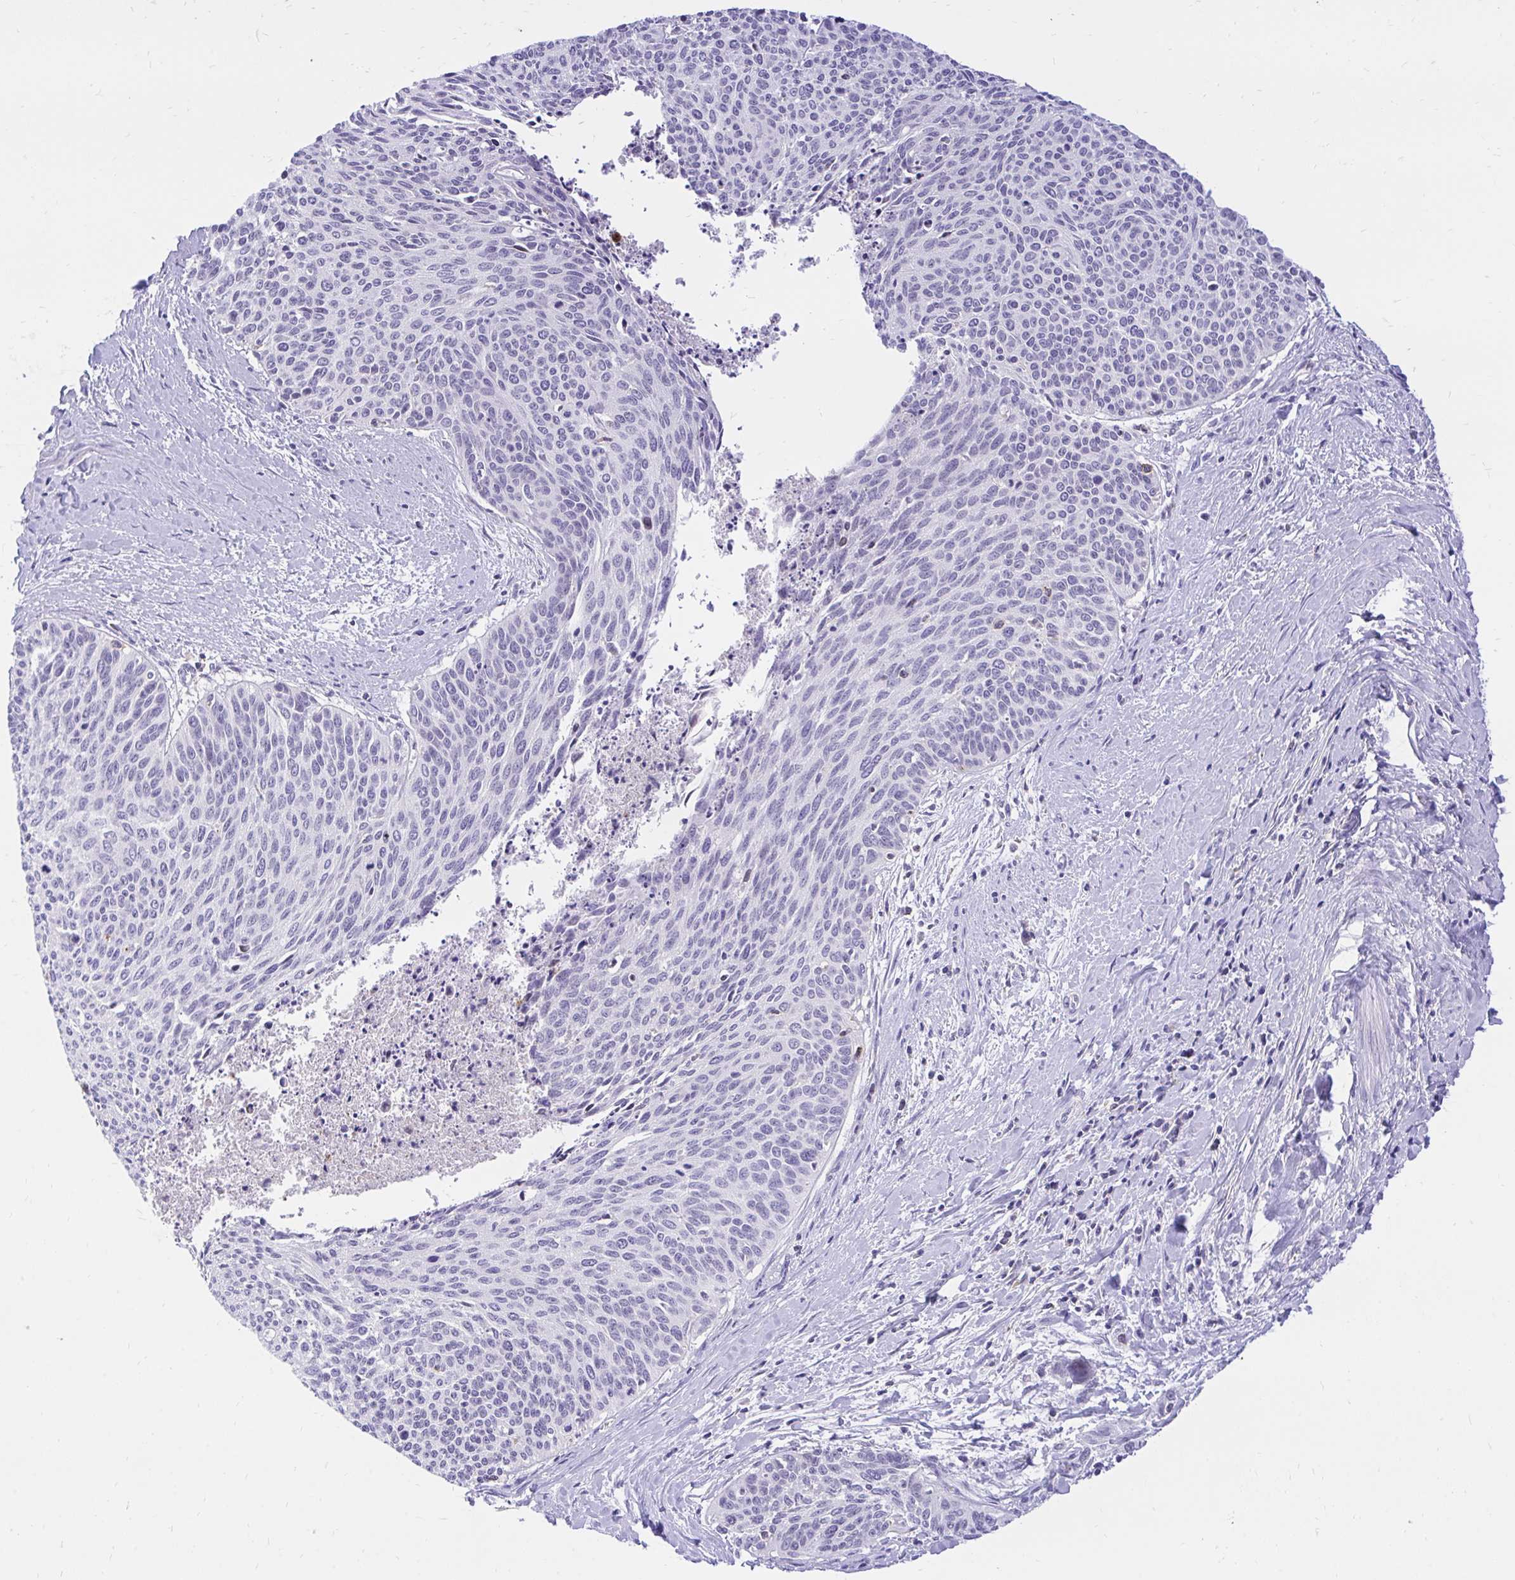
{"staining": {"intensity": "negative", "quantity": "none", "location": "none"}, "tissue": "cervical cancer", "cell_type": "Tumor cells", "image_type": "cancer", "snomed": [{"axis": "morphology", "description": "Squamous cell carcinoma, NOS"}, {"axis": "topography", "description": "Cervix"}], "caption": "Cervical cancer was stained to show a protein in brown. There is no significant positivity in tumor cells.", "gene": "CXCL8", "patient": {"sex": "female", "age": 55}}